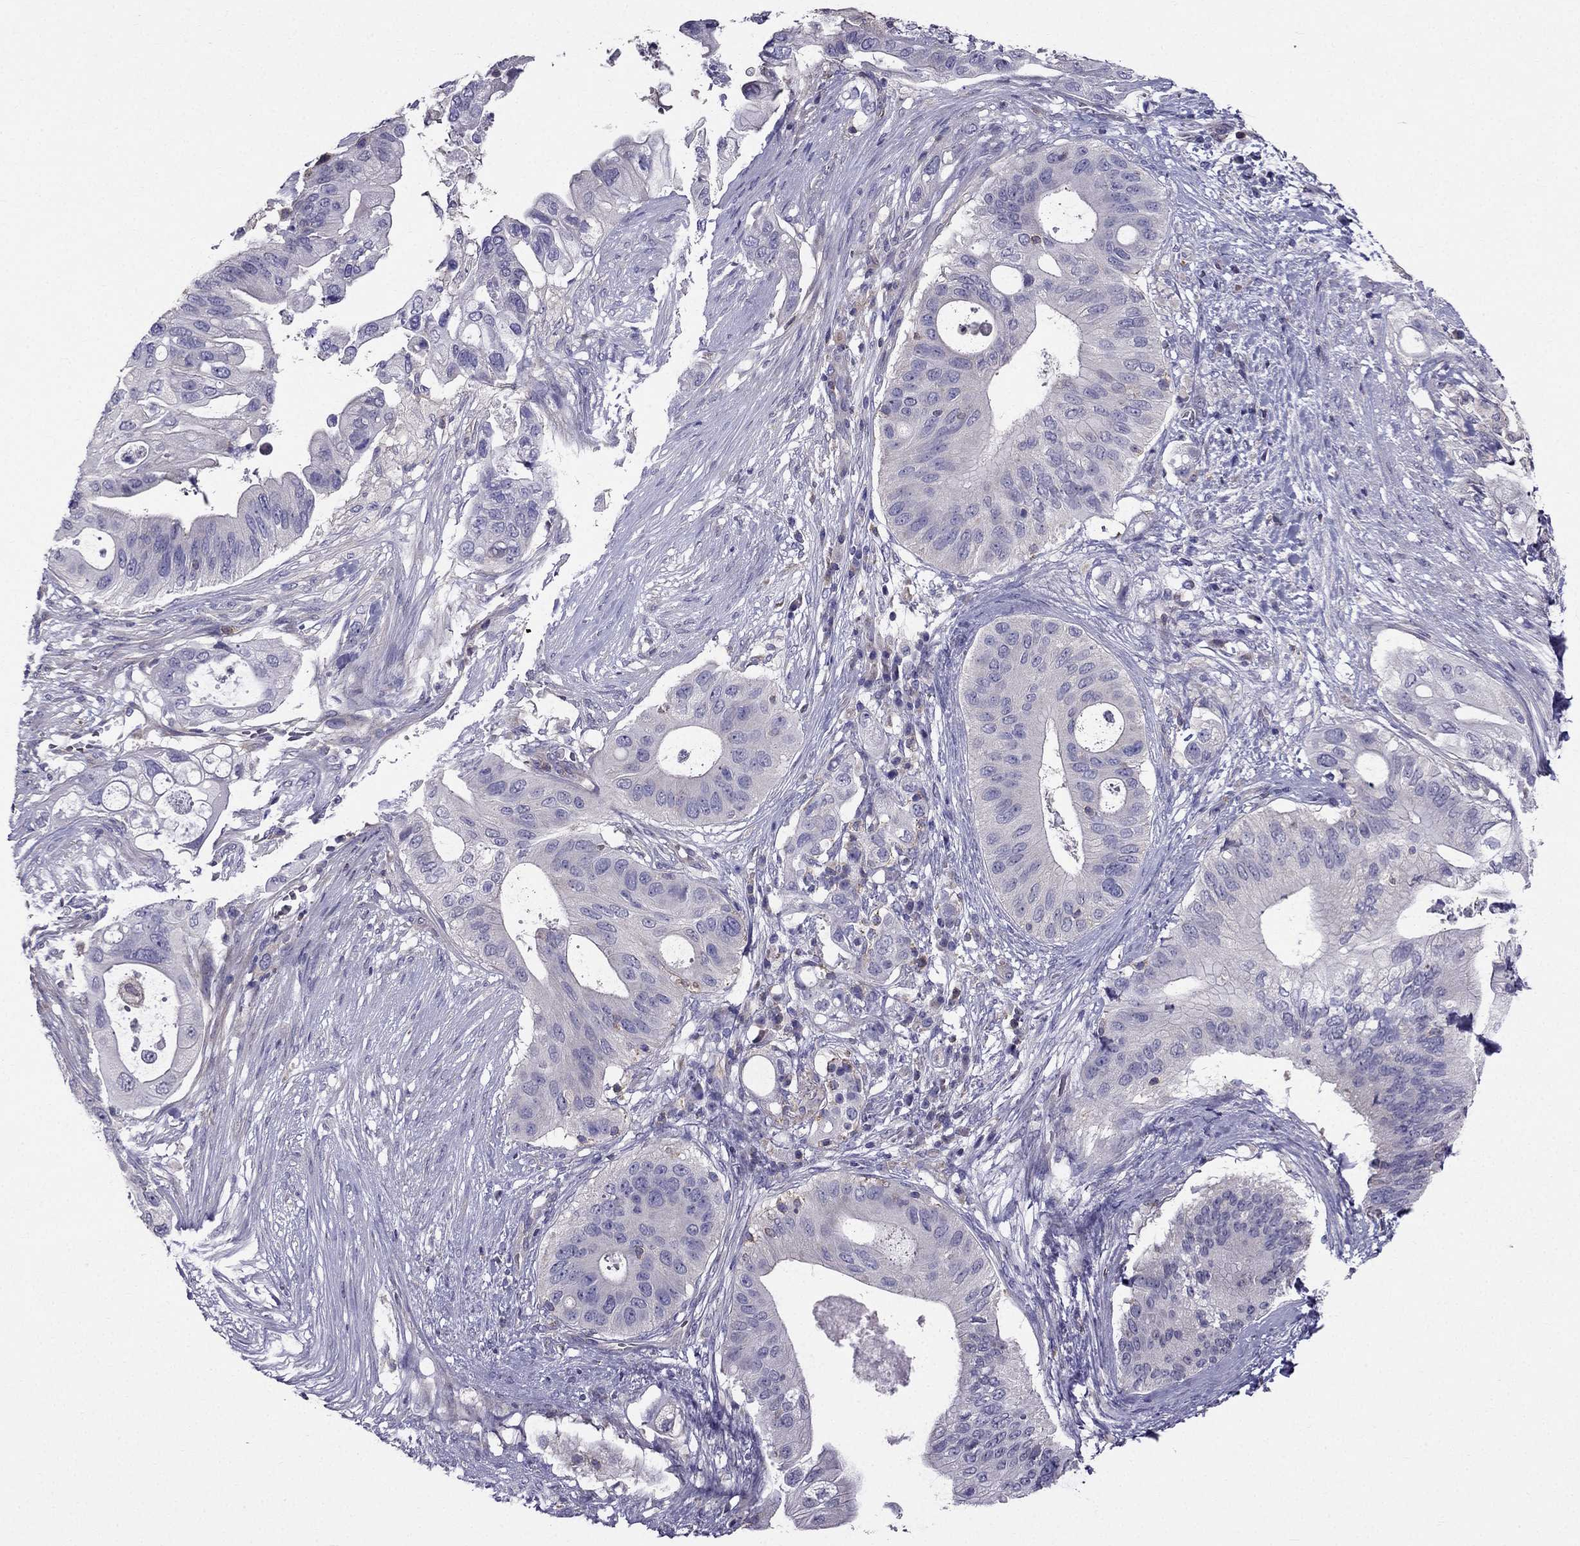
{"staining": {"intensity": "negative", "quantity": "none", "location": "none"}, "tissue": "pancreatic cancer", "cell_type": "Tumor cells", "image_type": "cancer", "snomed": [{"axis": "morphology", "description": "Adenocarcinoma, NOS"}, {"axis": "topography", "description": "Pancreas"}], "caption": "Histopathology image shows no protein expression in tumor cells of pancreatic adenocarcinoma tissue. (DAB (3,3'-diaminobenzidine) immunohistochemistry (IHC) with hematoxylin counter stain).", "gene": "AAK1", "patient": {"sex": "female", "age": 72}}